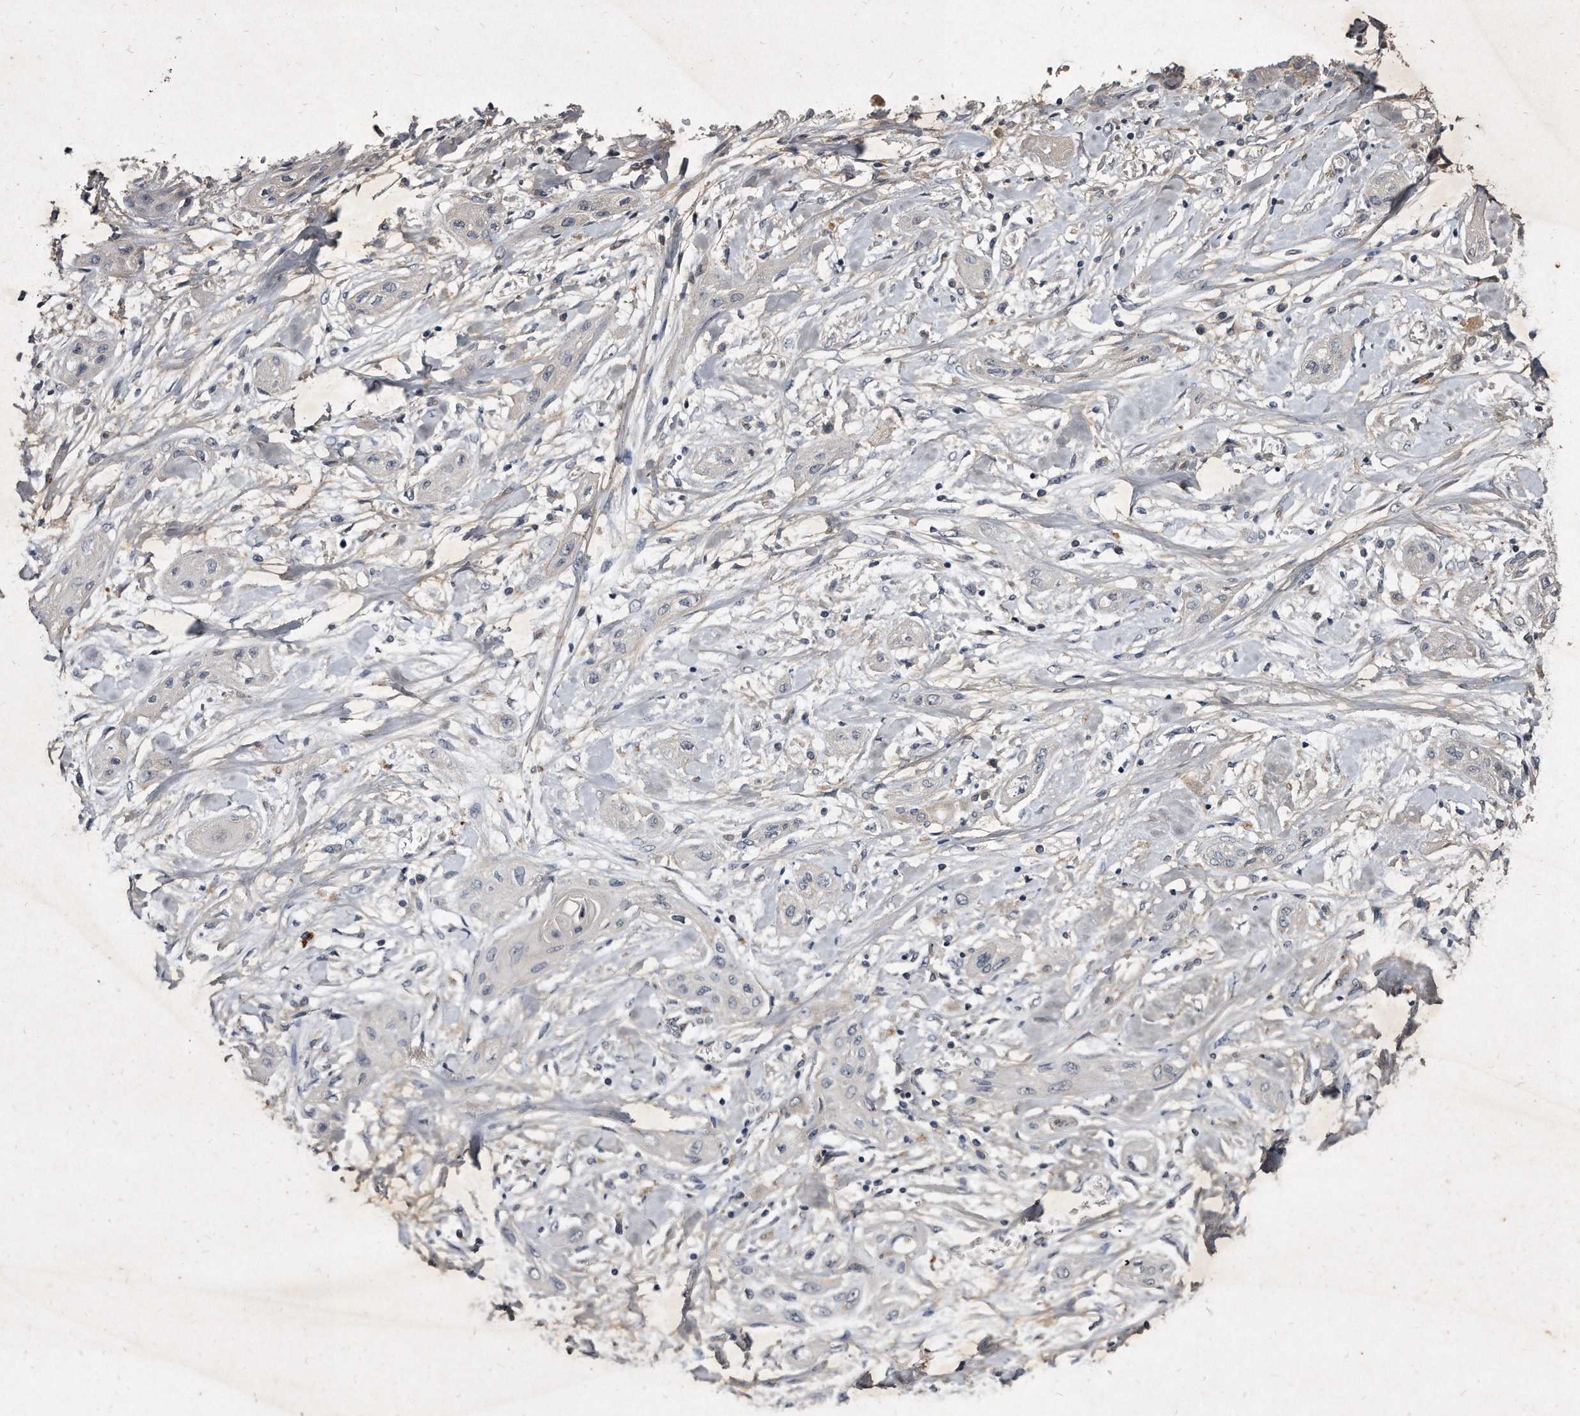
{"staining": {"intensity": "negative", "quantity": "none", "location": "none"}, "tissue": "lung cancer", "cell_type": "Tumor cells", "image_type": "cancer", "snomed": [{"axis": "morphology", "description": "Squamous cell carcinoma, NOS"}, {"axis": "topography", "description": "Lung"}], "caption": "DAB immunohistochemical staining of human squamous cell carcinoma (lung) shows no significant staining in tumor cells.", "gene": "KLHDC3", "patient": {"sex": "female", "age": 47}}